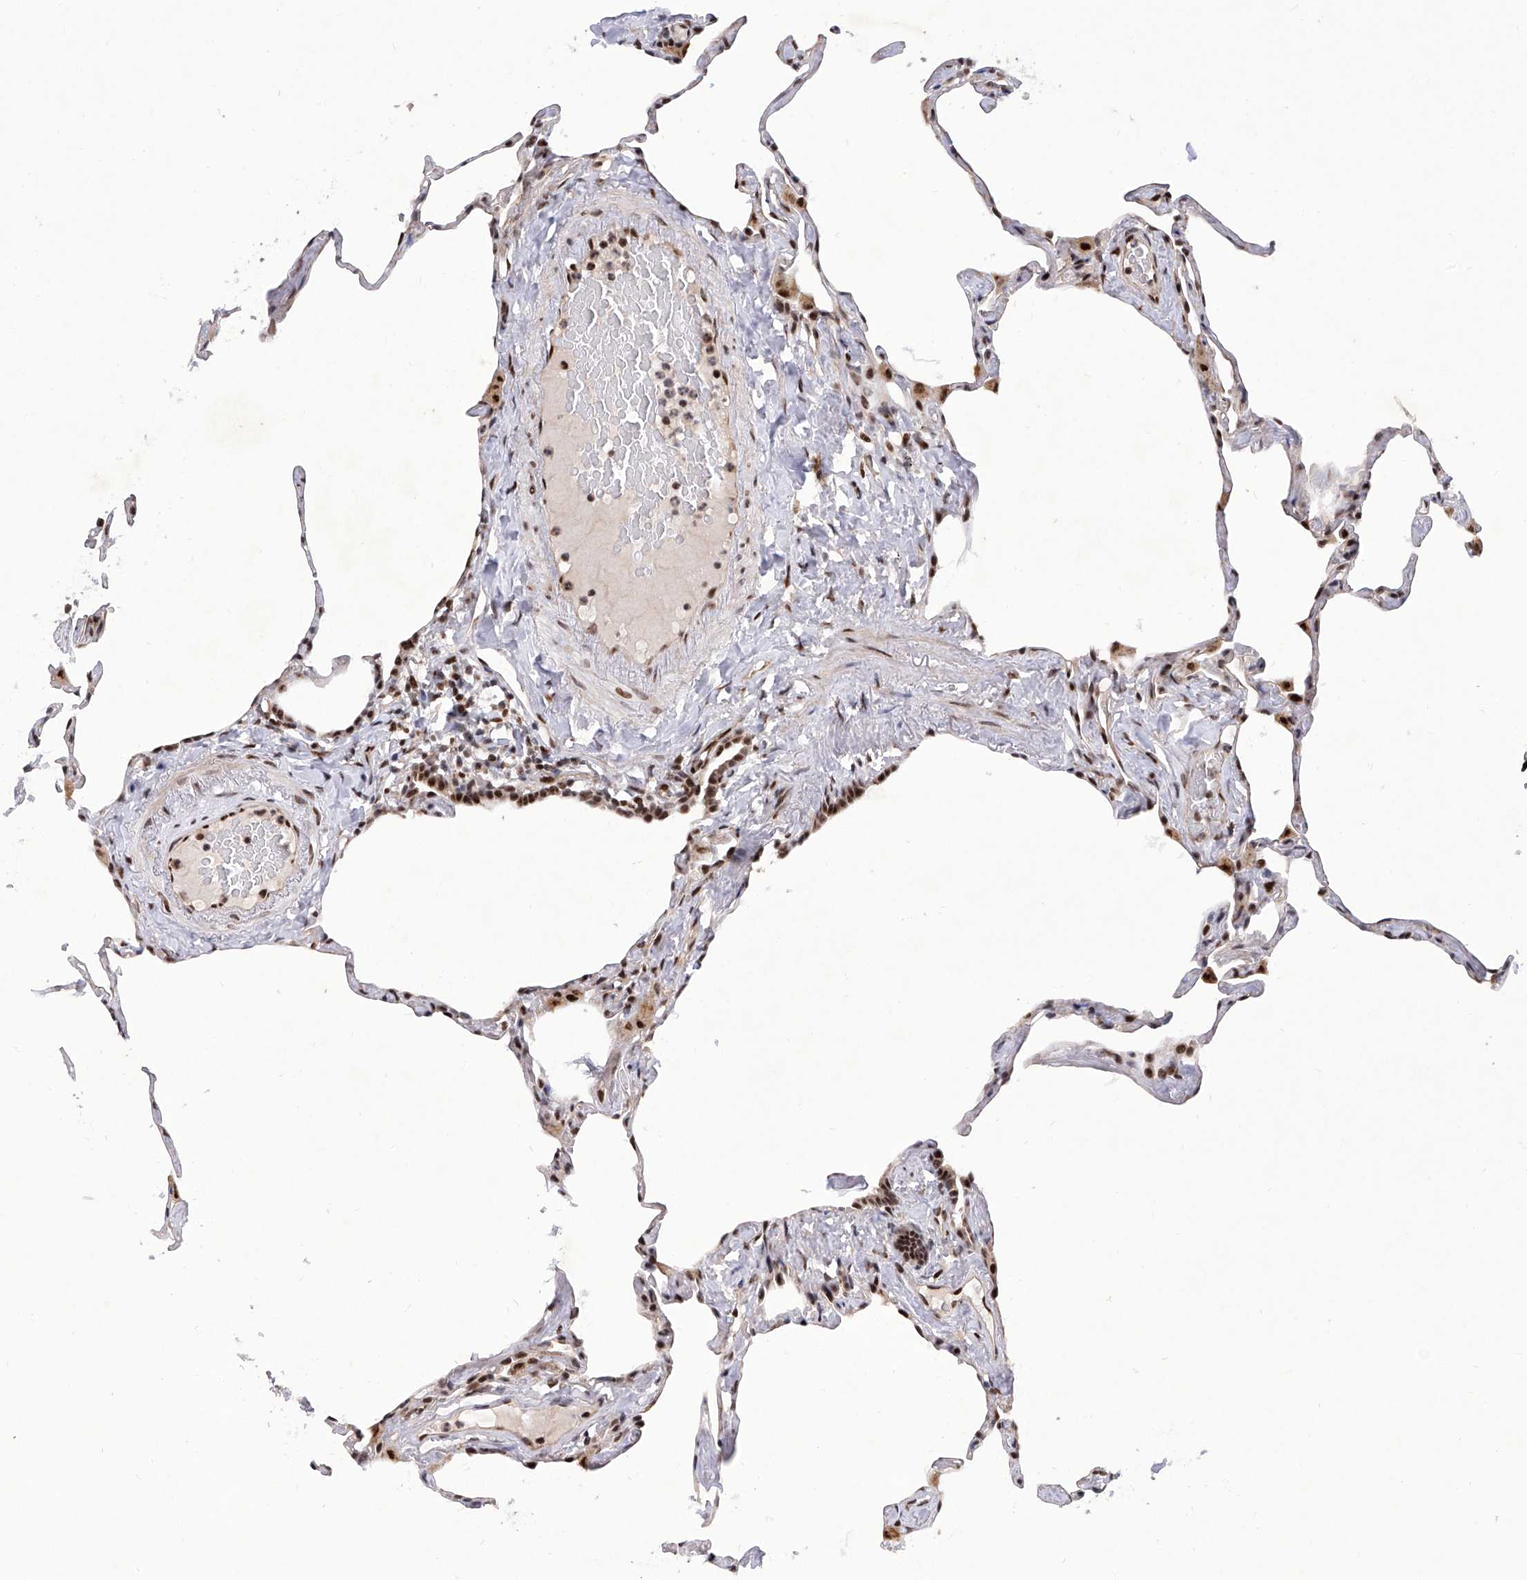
{"staining": {"intensity": "moderate", "quantity": "25%-75%", "location": "nuclear"}, "tissue": "lung", "cell_type": "Alveolar cells", "image_type": "normal", "snomed": [{"axis": "morphology", "description": "Normal tissue, NOS"}, {"axis": "topography", "description": "Lung"}], "caption": "The photomicrograph reveals staining of benign lung, revealing moderate nuclear protein staining (brown color) within alveolar cells.", "gene": "RAD54L", "patient": {"sex": "male", "age": 65}}